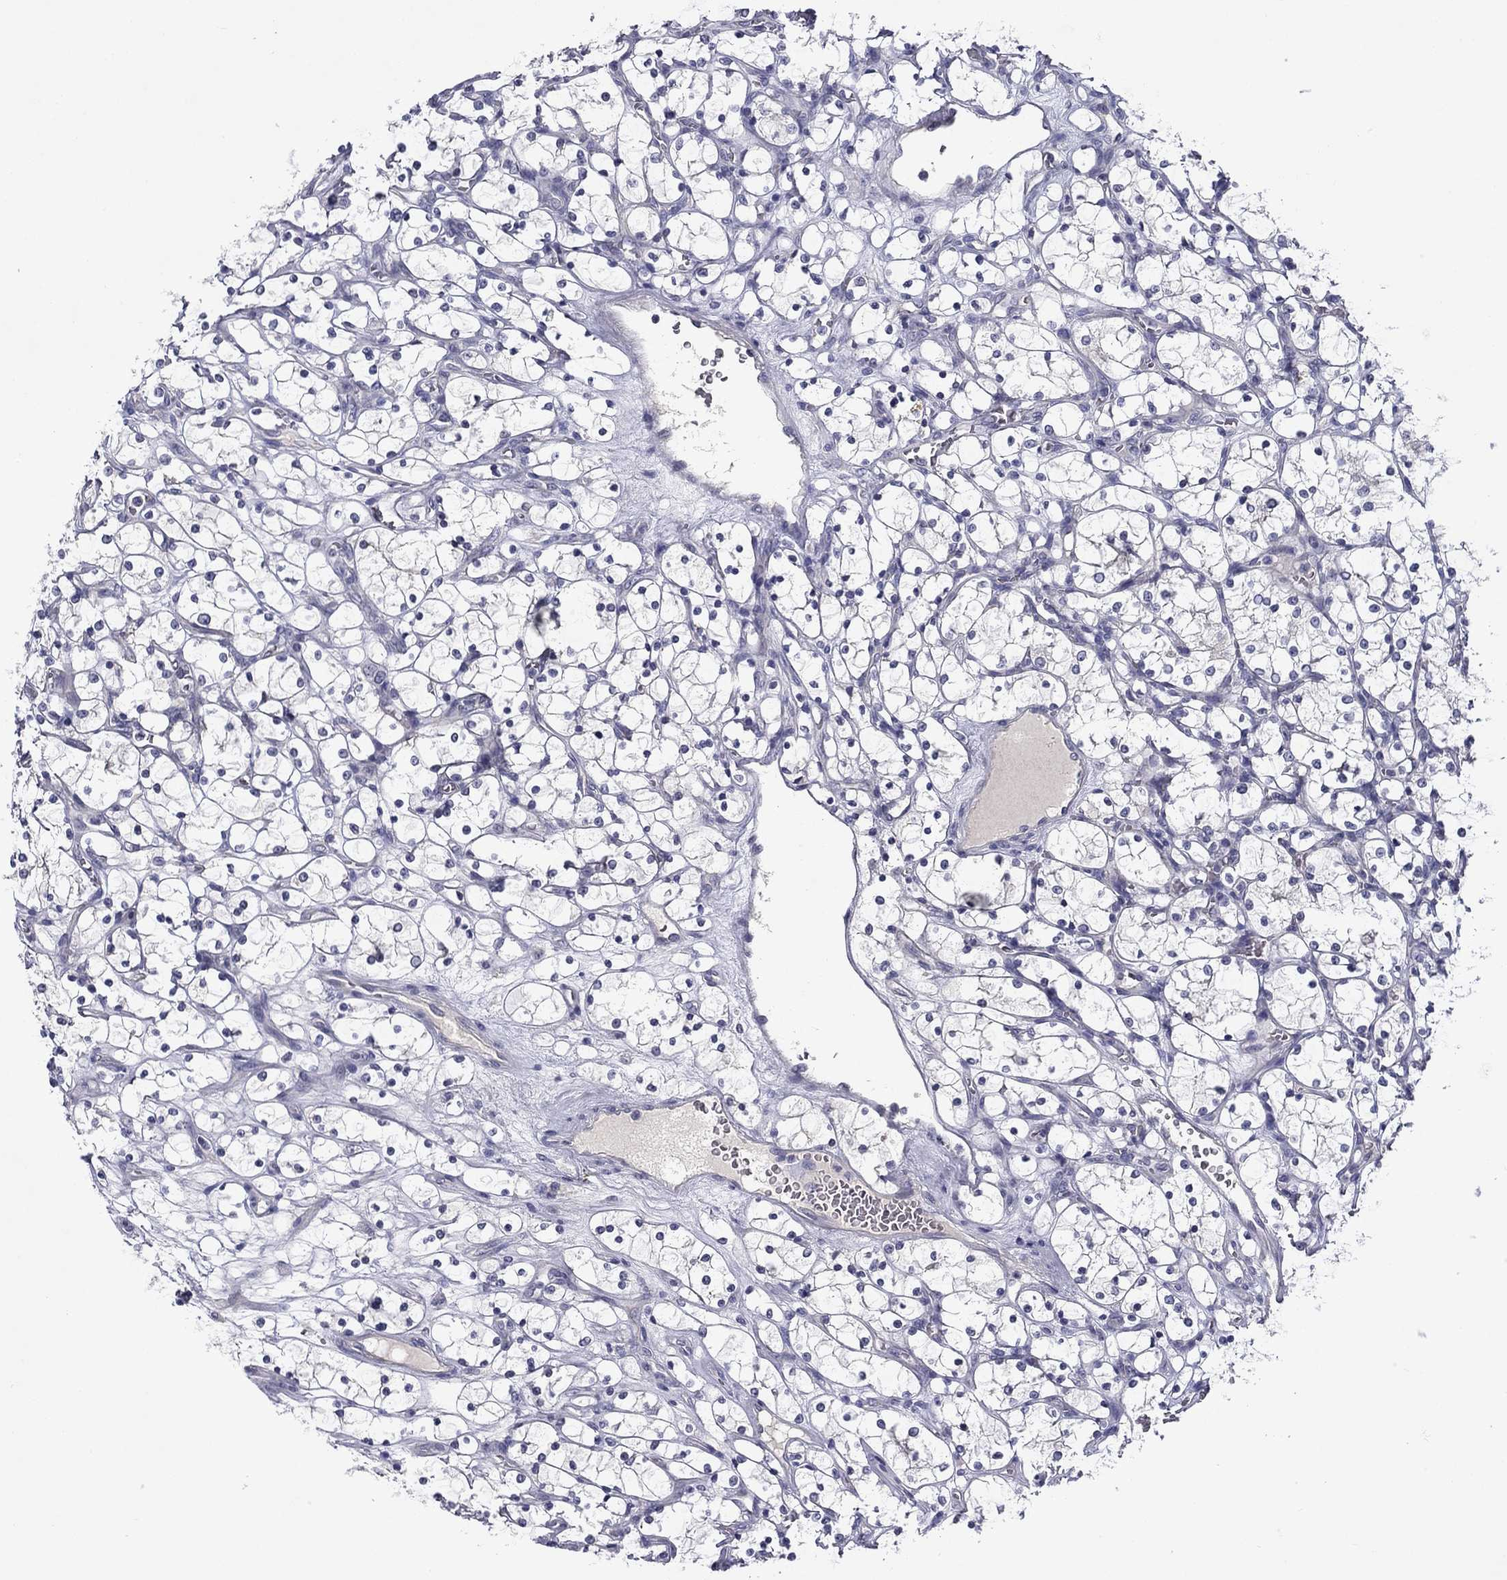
{"staining": {"intensity": "negative", "quantity": "none", "location": "none"}, "tissue": "renal cancer", "cell_type": "Tumor cells", "image_type": "cancer", "snomed": [{"axis": "morphology", "description": "Adenocarcinoma, NOS"}, {"axis": "topography", "description": "Kidney"}], "caption": "Micrograph shows no protein expression in tumor cells of renal cancer (adenocarcinoma) tissue.", "gene": "SPATA7", "patient": {"sex": "female", "age": 69}}